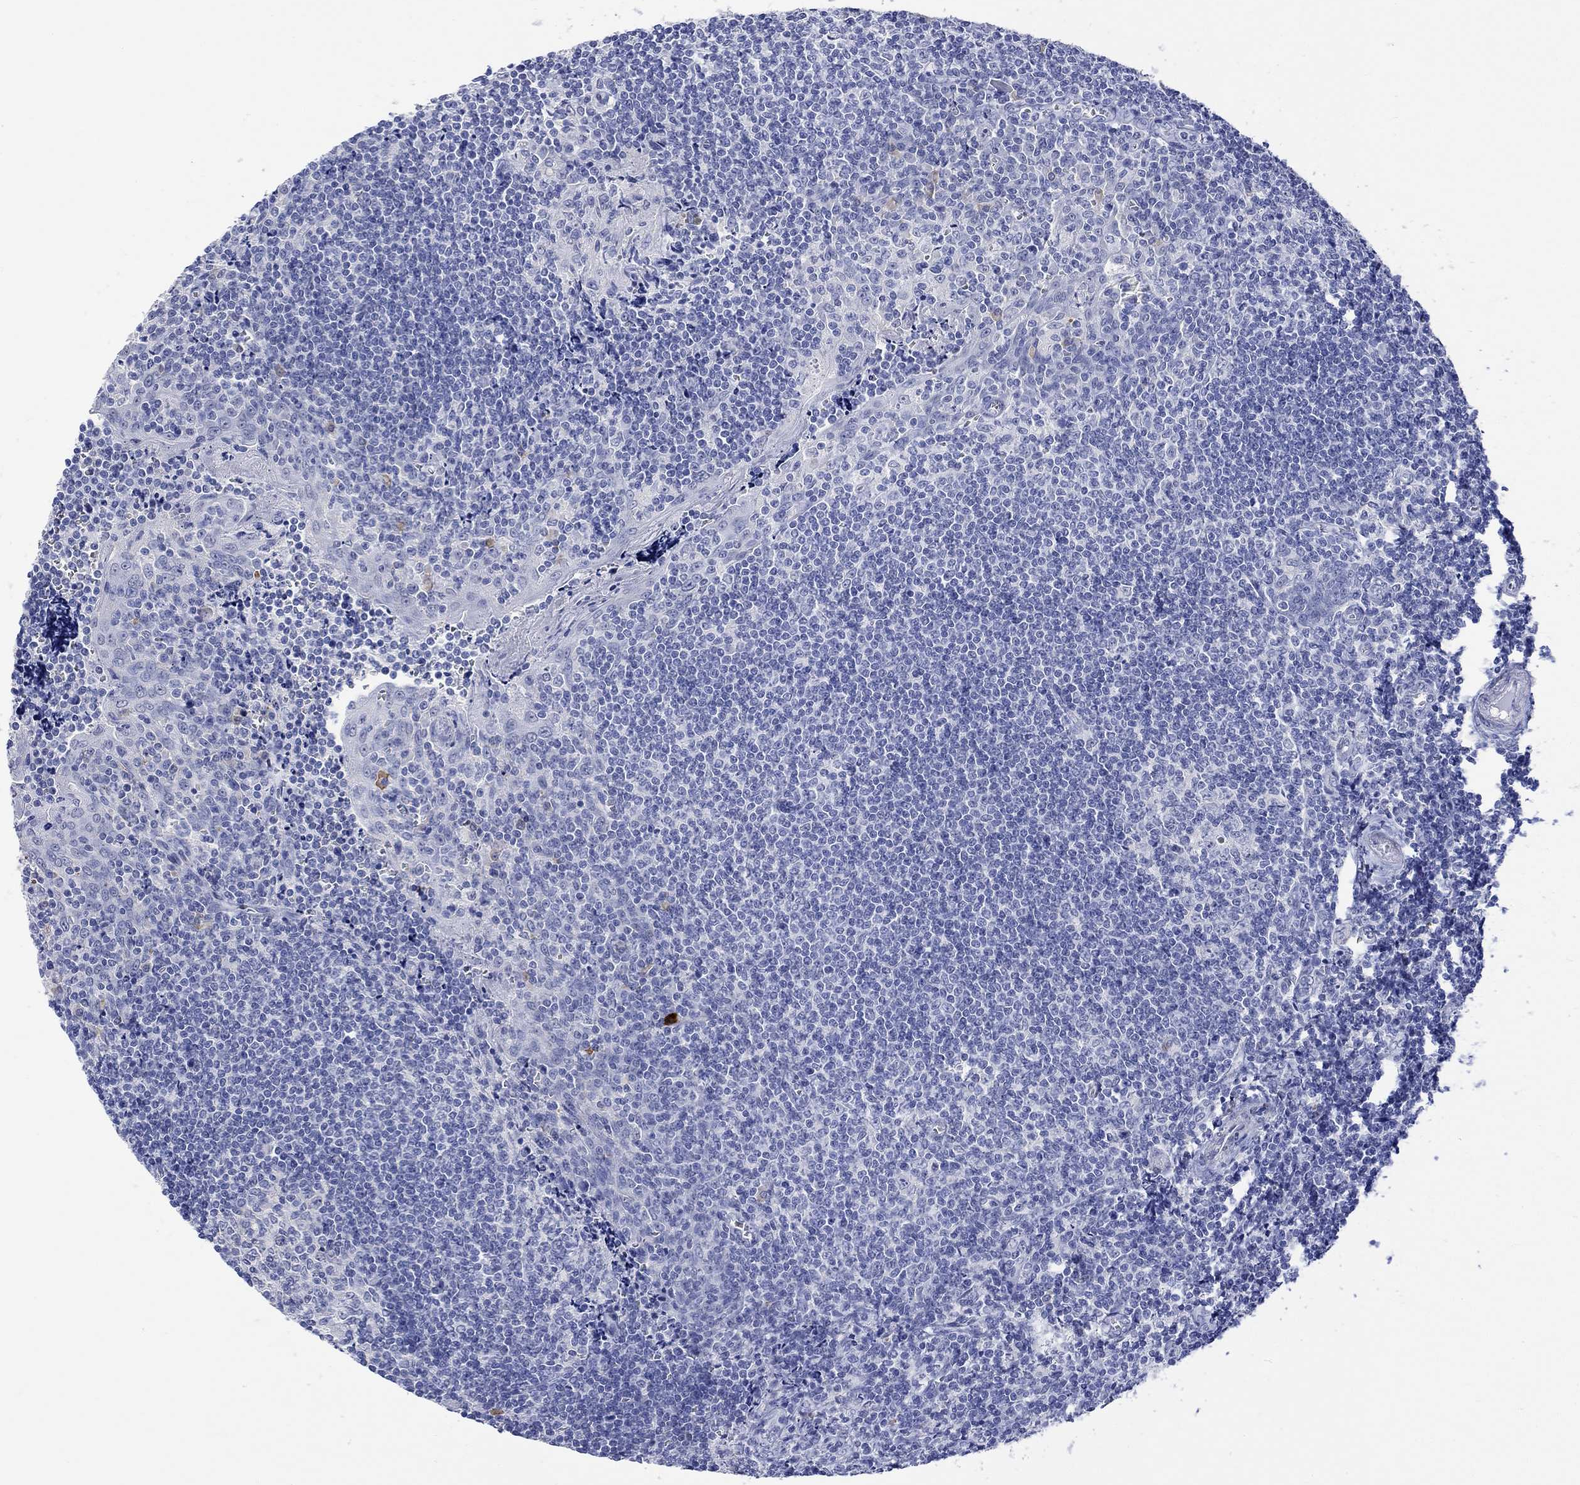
{"staining": {"intensity": "negative", "quantity": "none", "location": "none"}, "tissue": "tonsil", "cell_type": "Germinal center cells", "image_type": "normal", "snomed": [{"axis": "morphology", "description": "Normal tissue, NOS"}, {"axis": "morphology", "description": "Inflammation, NOS"}, {"axis": "topography", "description": "Tonsil"}], "caption": "A photomicrograph of tonsil stained for a protein shows no brown staining in germinal center cells. Brightfield microscopy of immunohistochemistry (IHC) stained with DAB (brown) and hematoxylin (blue), captured at high magnification.", "gene": "MSI1", "patient": {"sex": "female", "age": 31}}